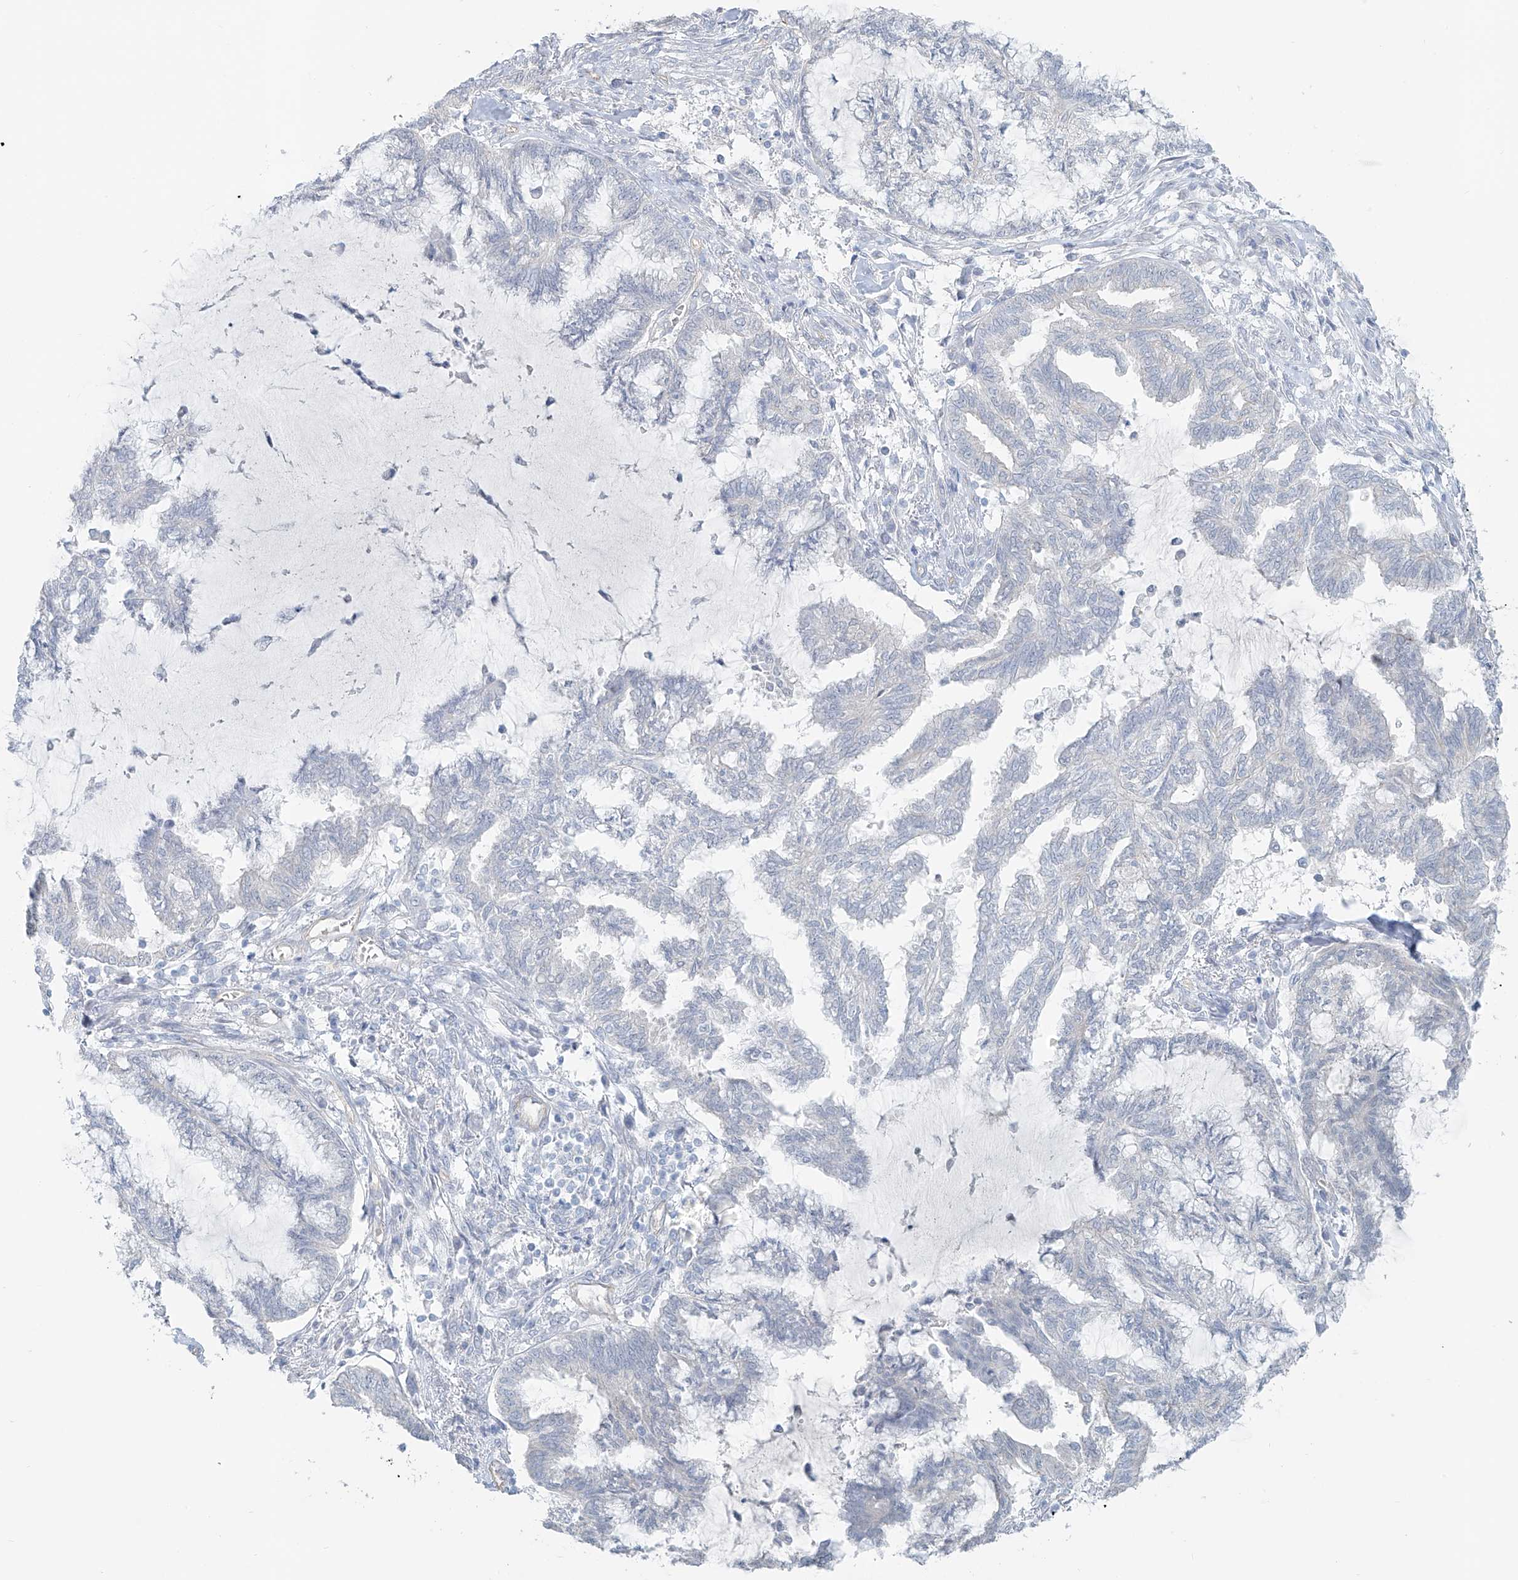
{"staining": {"intensity": "negative", "quantity": "none", "location": "none"}, "tissue": "endometrial cancer", "cell_type": "Tumor cells", "image_type": "cancer", "snomed": [{"axis": "morphology", "description": "Adenocarcinoma, NOS"}, {"axis": "topography", "description": "Endometrium"}], "caption": "Immunohistochemistry (IHC) of adenocarcinoma (endometrial) demonstrates no staining in tumor cells.", "gene": "TUBE1", "patient": {"sex": "female", "age": 86}}